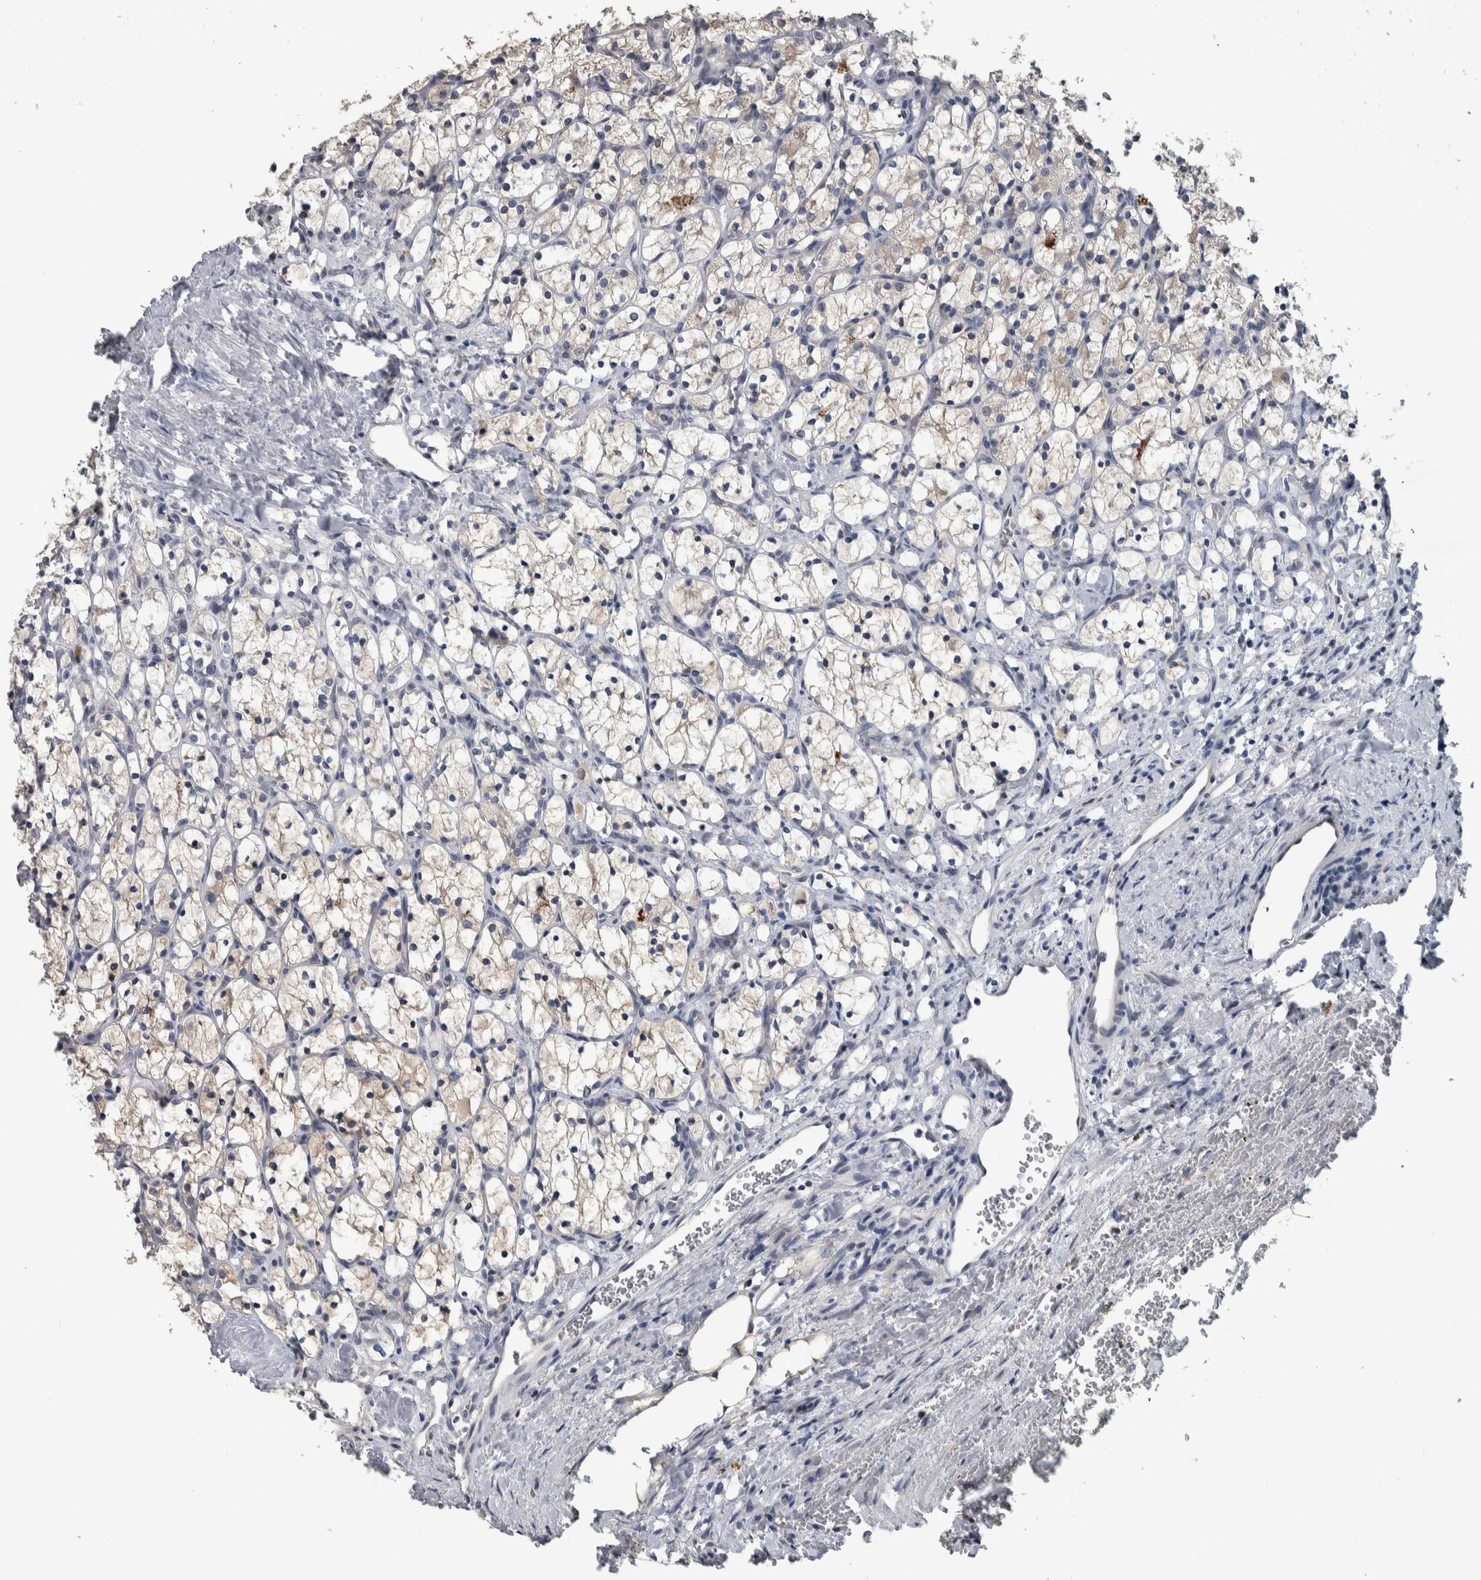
{"staining": {"intensity": "negative", "quantity": "none", "location": "none"}, "tissue": "renal cancer", "cell_type": "Tumor cells", "image_type": "cancer", "snomed": [{"axis": "morphology", "description": "Adenocarcinoma, NOS"}, {"axis": "topography", "description": "Kidney"}], "caption": "Renal cancer was stained to show a protein in brown. There is no significant expression in tumor cells.", "gene": "CAVIN4", "patient": {"sex": "female", "age": 69}}